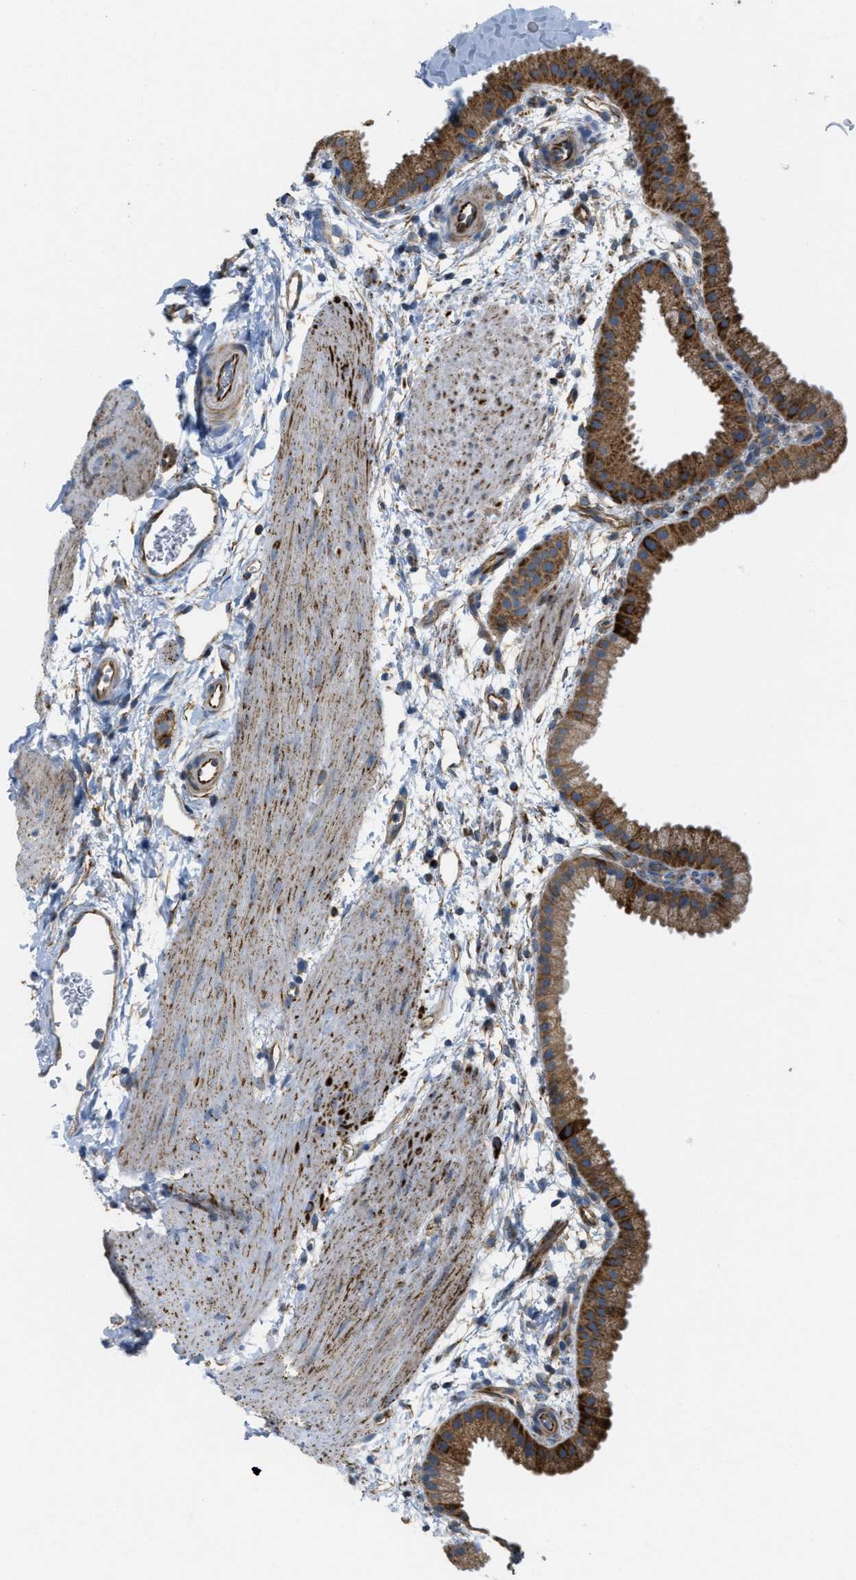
{"staining": {"intensity": "strong", "quantity": ">75%", "location": "cytoplasmic/membranous"}, "tissue": "gallbladder", "cell_type": "Glandular cells", "image_type": "normal", "snomed": [{"axis": "morphology", "description": "Normal tissue, NOS"}, {"axis": "topography", "description": "Gallbladder"}], "caption": "Glandular cells reveal high levels of strong cytoplasmic/membranous expression in approximately >75% of cells in unremarkable gallbladder.", "gene": "BTN3A1", "patient": {"sex": "female", "age": 64}}